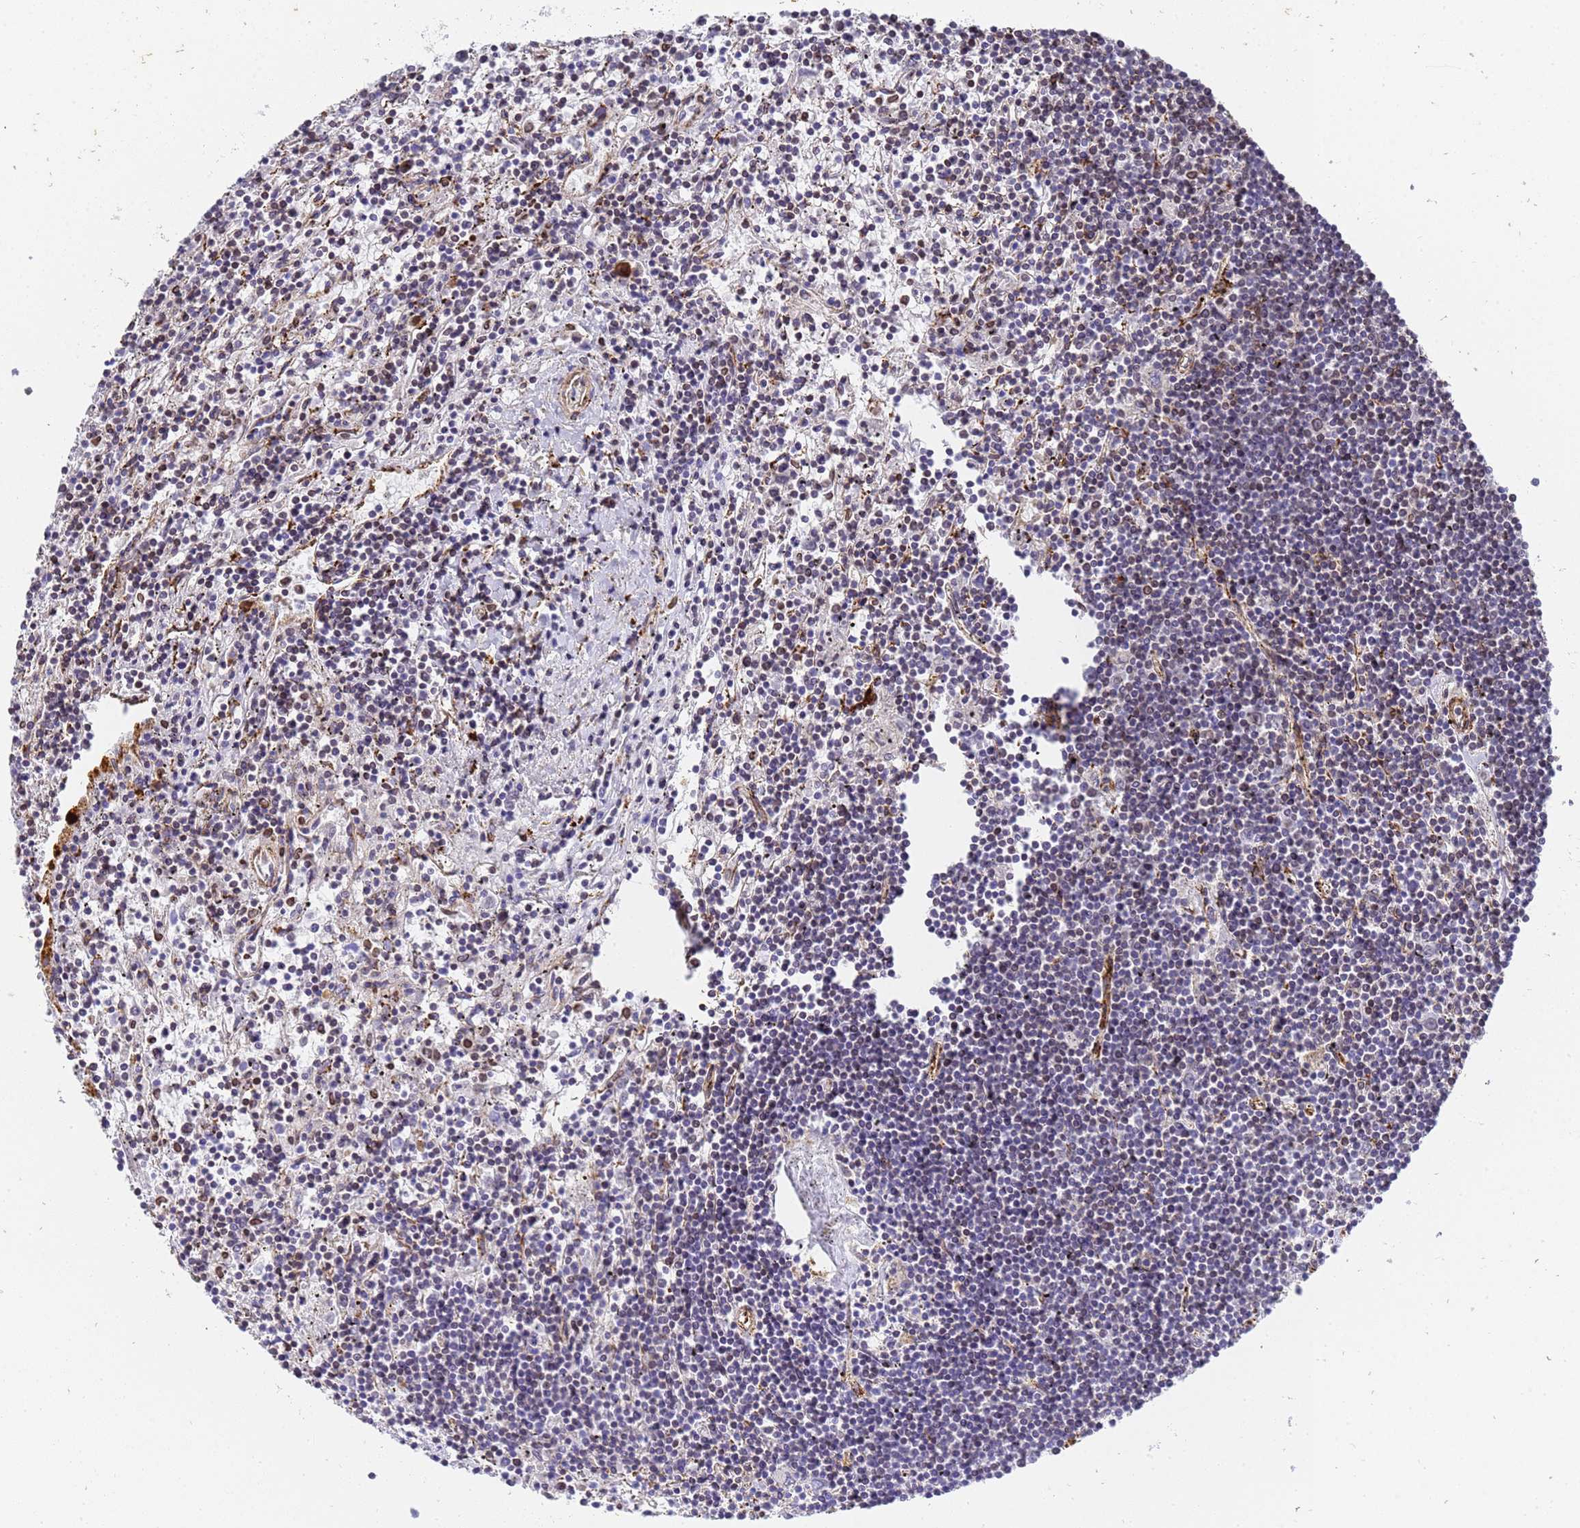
{"staining": {"intensity": "moderate", "quantity": "<25%", "location": "nuclear"}, "tissue": "lymphoma", "cell_type": "Tumor cells", "image_type": "cancer", "snomed": [{"axis": "morphology", "description": "Malignant lymphoma, non-Hodgkin's type, Low grade"}, {"axis": "topography", "description": "Spleen"}], "caption": "IHC (DAB) staining of human lymphoma shows moderate nuclear protein expression in approximately <25% of tumor cells.", "gene": "IGFBP7", "patient": {"sex": "male", "age": 76}}